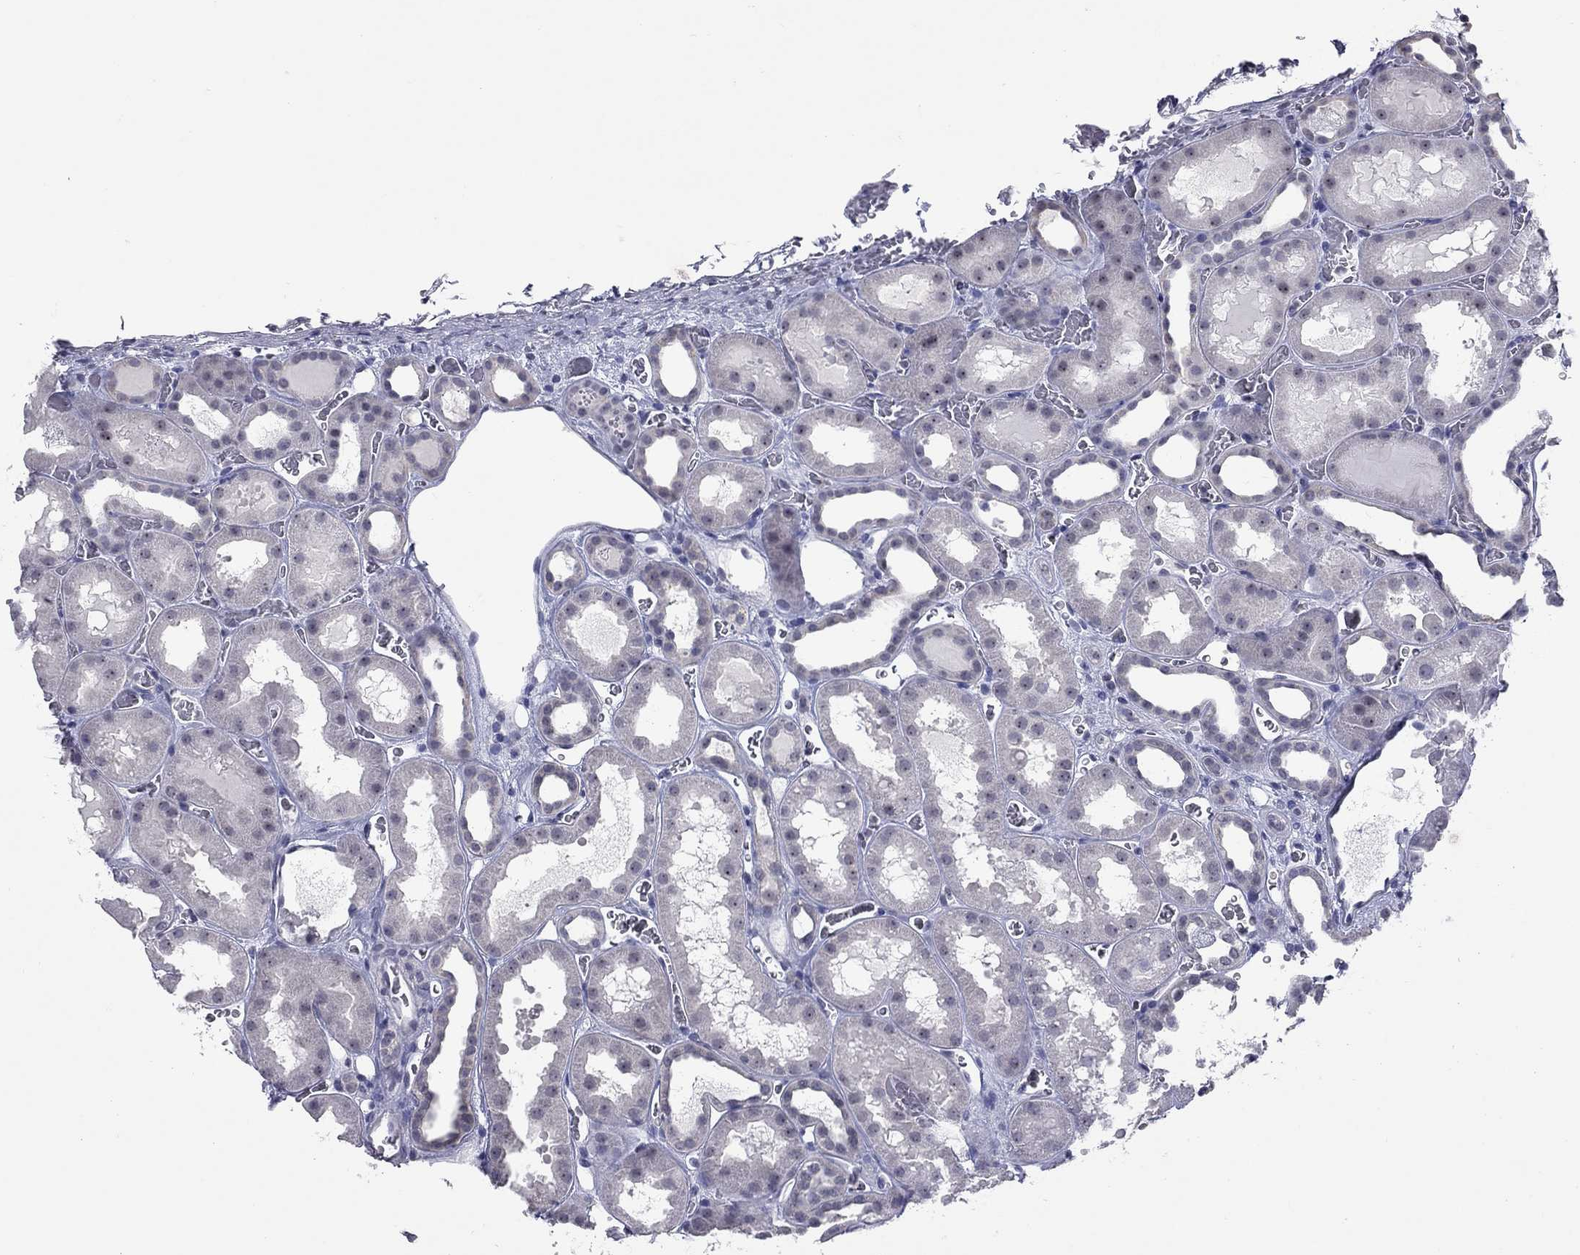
{"staining": {"intensity": "negative", "quantity": "none", "location": "none"}, "tissue": "kidney", "cell_type": "Cells in glomeruli", "image_type": "normal", "snomed": [{"axis": "morphology", "description": "Normal tissue, NOS"}, {"axis": "topography", "description": "Kidney"}], "caption": "High magnification brightfield microscopy of normal kidney stained with DAB (3,3'-diaminobenzidine) (brown) and counterstained with hematoxylin (blue): cells in glomeruli show no significant positivity.", "gene": "SHOC2", "patient": {"sex": "female", "age": 41}}